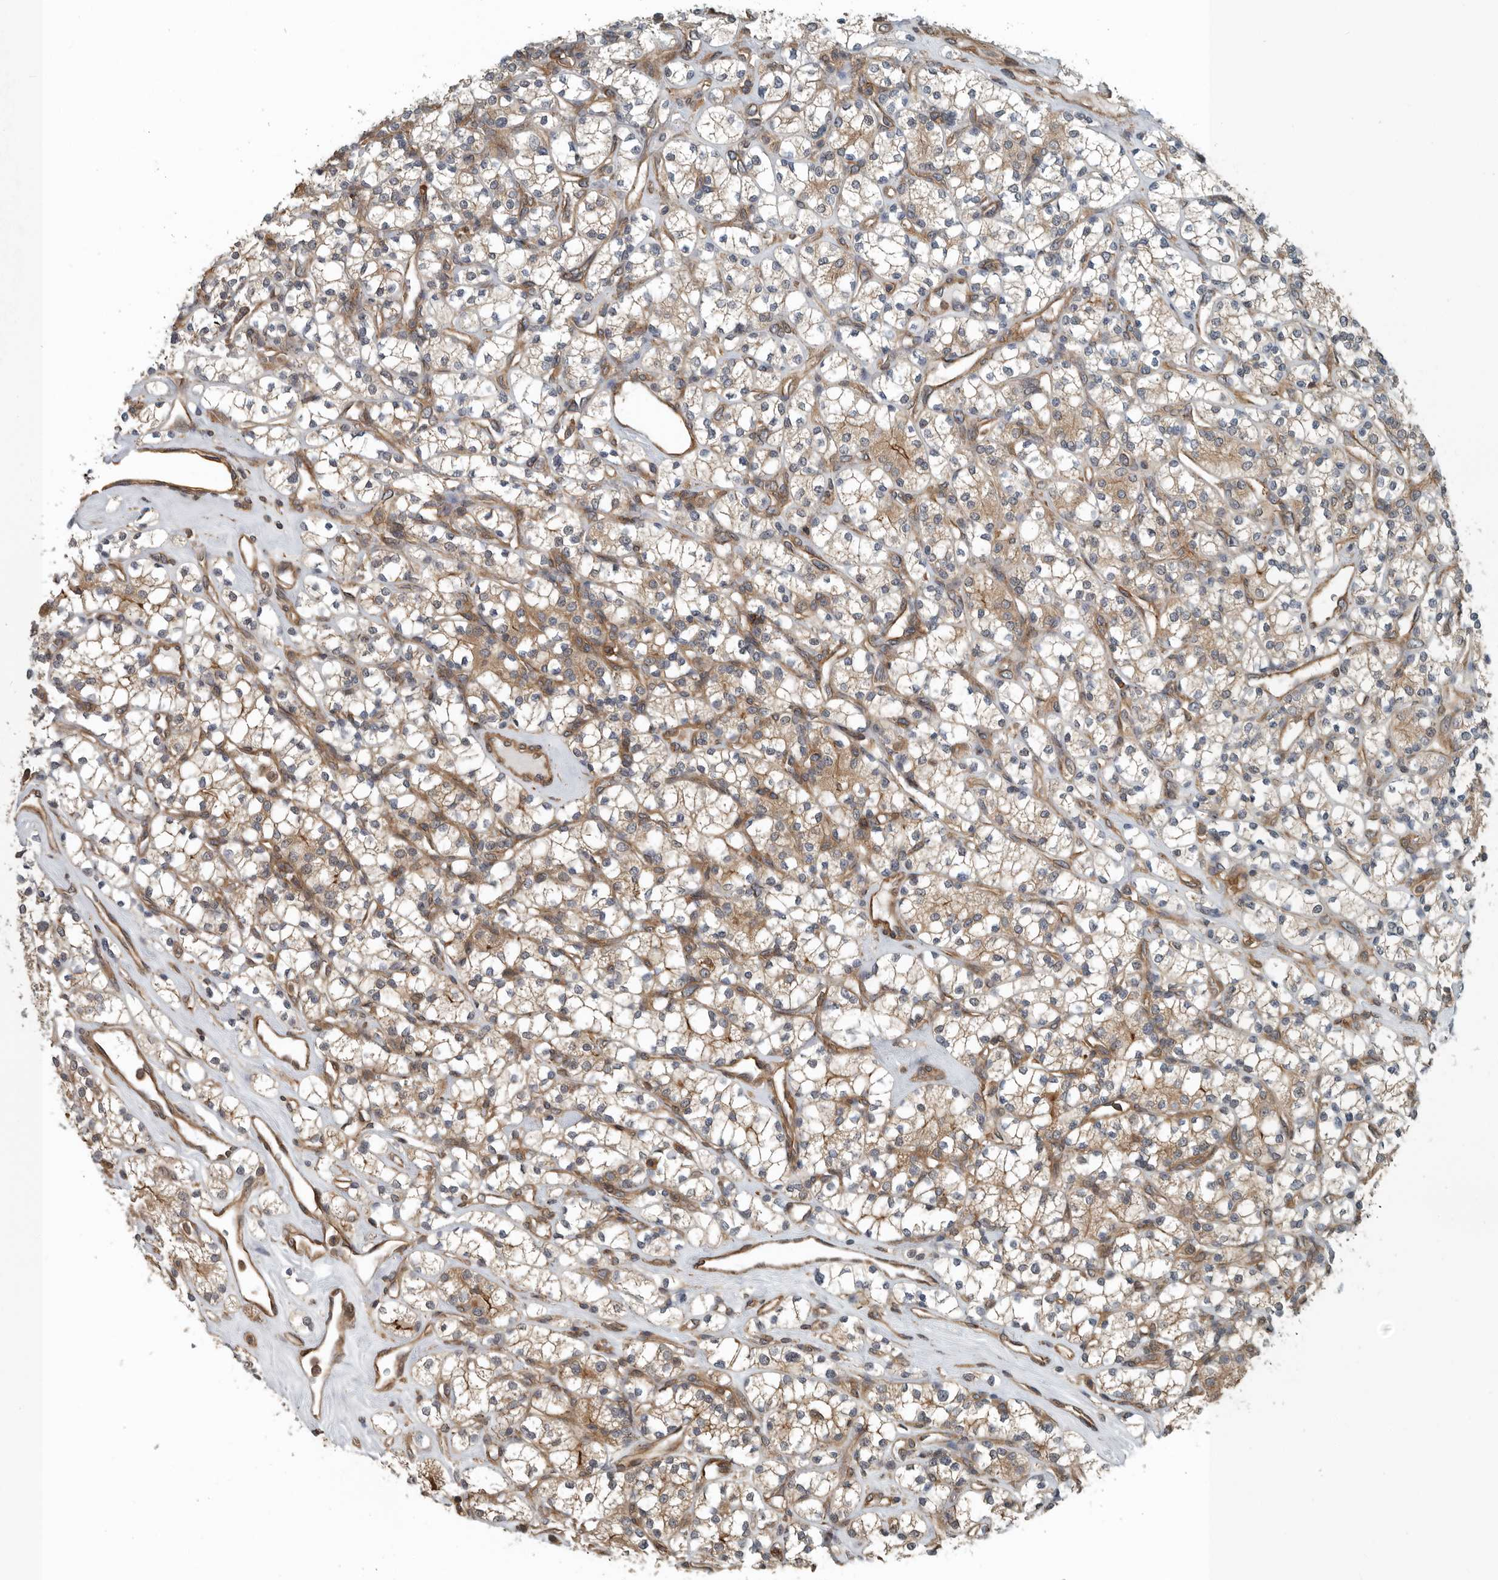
{"staining": {"intensity": "weak", "quantity": ">75%", "location": "cytoplasmic/membranous"}, "tissue": "renal cancer", "cell_type": "Tumor cells", "image_type": "cancer", "snomed": [{"axis": "morphology", "description": "Adenocarcinoma, NOS"}, {"axis": "topography", "description": "Kidney"}], "caption": "IHC image of neoplastic tissue: renal cancer (adenocarcinoma) stained using immunohistochemistry exhibits low levels of weak protein expression localized specifically in the cytoplasmic/membranous of tumor cells, appearing as a cytoplasmic/membranous brown color.", "gene": "AMFR", "patient": {"sex": "male", "age": 77}}